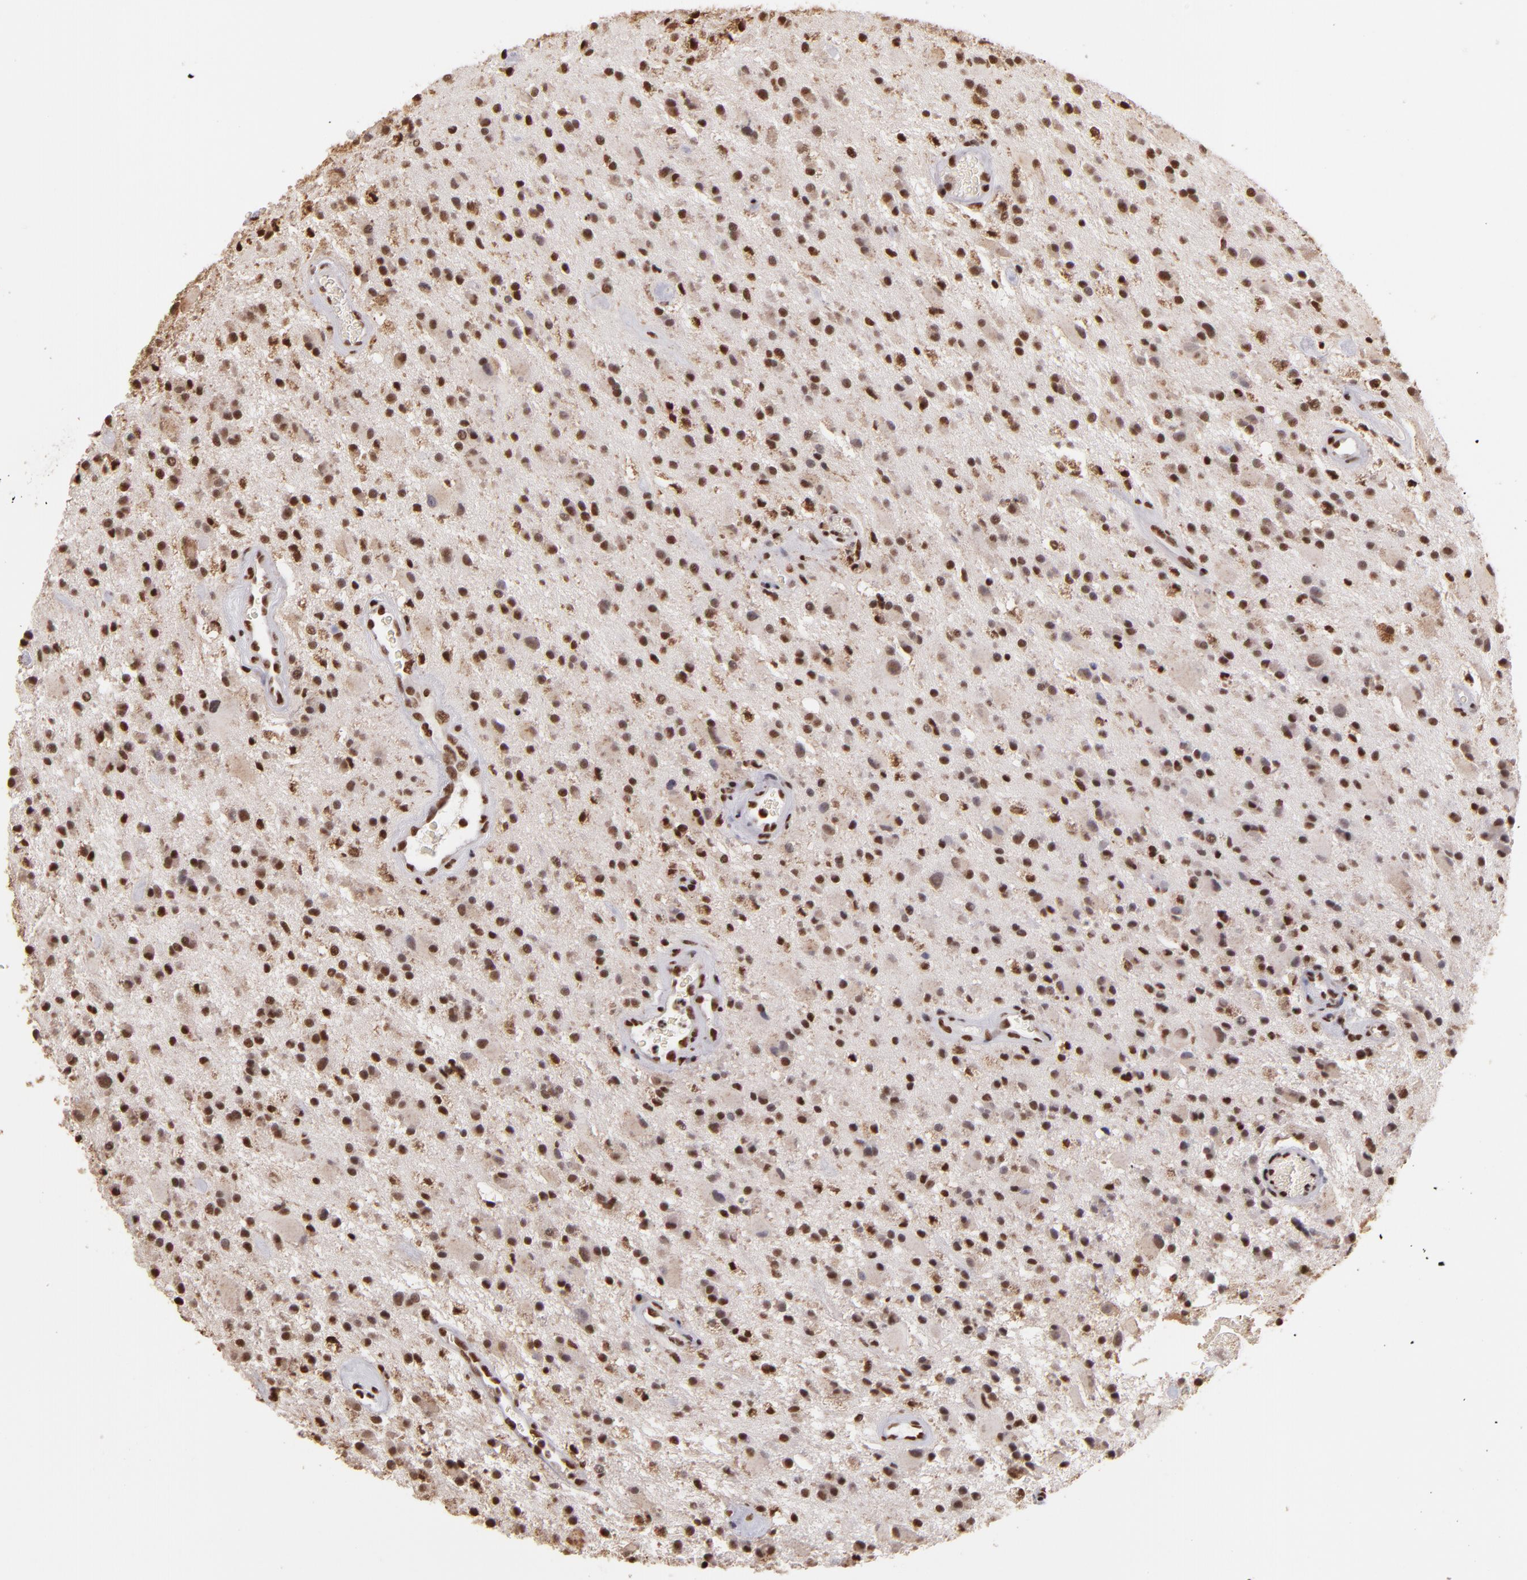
{"staining": {"intensity": "moderate", "quantity": ">75%", "location": "nuclear"}, "tissue": "glioma", "cell_type": "Tumor cells", "image_type": "cancer", "snomed": [{"axis": "morphology", "description": "Glioma, malignant, Low grade"}, {"axis": "topography", "description": "Brain"}], "caption": "Moderate nuclear protein positivity is identified in about >75% of tumor cells in glioma. (DAB (3,3'-diaminobenzidine) = brown stain, brightfield microscopy at high magnification).", "gene": "SP1", "patient": {"sex": "male", "age": 58}}